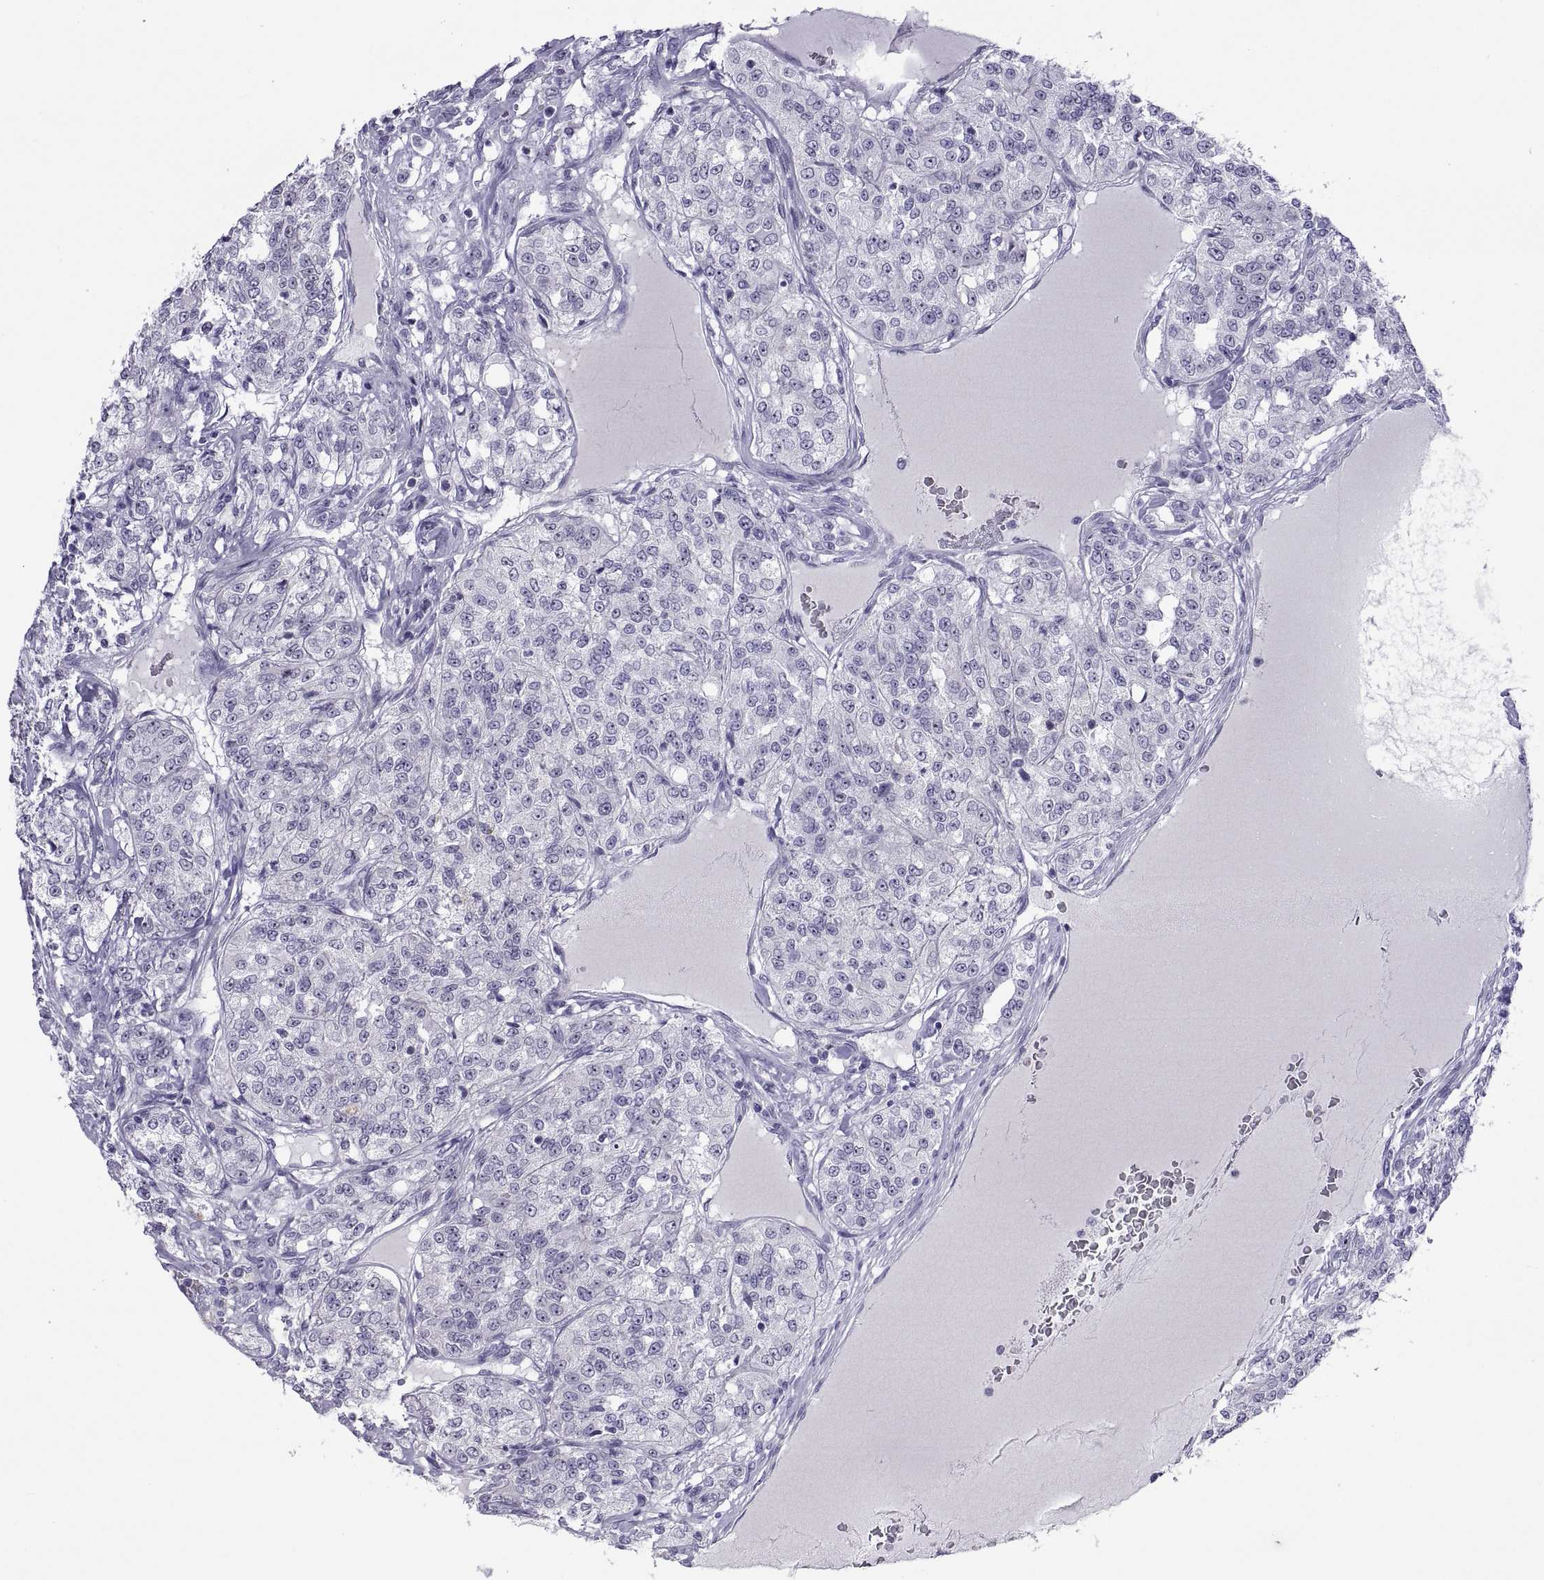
{"staining": {"intensity": "negative", "quantity": "none", "location": "none"}, "tissue": "renal cancer", "cell_type": "Tumor cells", "image_type": "cancer", "snomed": [{"axis": "morphology", "description": "Adenocarcinoma, NOS"}, {"axis": "topography", "description": "Kidney"}], "caption": "Immunohistochemistry image of neoplastic tissue: human renal cancer stained with DAB demonstrates no significant protein expression in tumor cells.", "gene": "VSX2", "patient": {"sex": "female", "age": 63}}